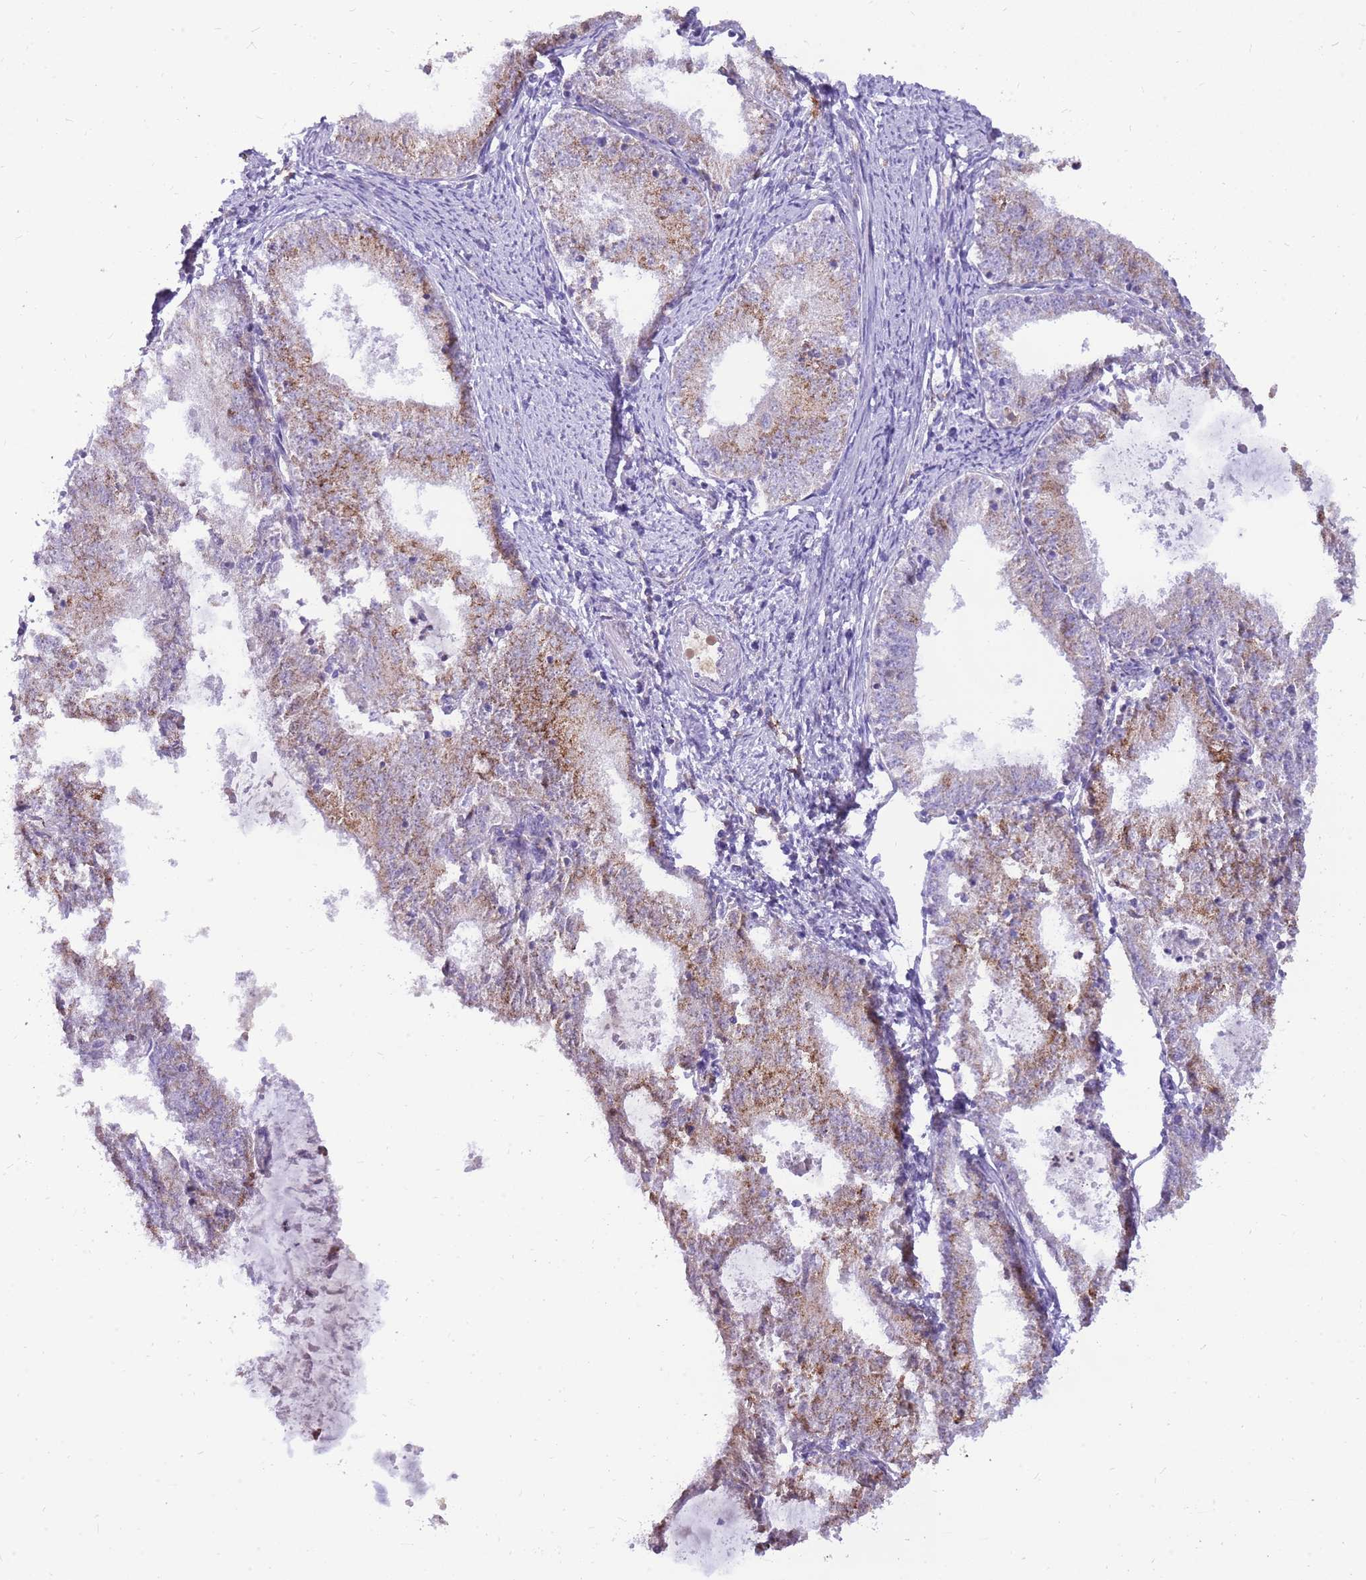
{"staining": {"intensity": "moderate", "quantity": ">75%", "location": "cytoplasmic/membranous"}, "tissue": "endometrial cancer", "cell_type": "Tumor cells", "image_type": "cancer", "snomed": [{"axis": "morphology", "description": "Adenocarcinoma, NOS"}, {"axis": "topography", "description": "Endometrium"}], "caption": "Immunohistochemical staining of endometrial cancer (adenocarcinoma) displays moderate cytoplasmic/membranous protein expression in approximately >75% of tumor cells.", "gene": "PCNX1", "patient": {"sex": "female", "age": 57}}